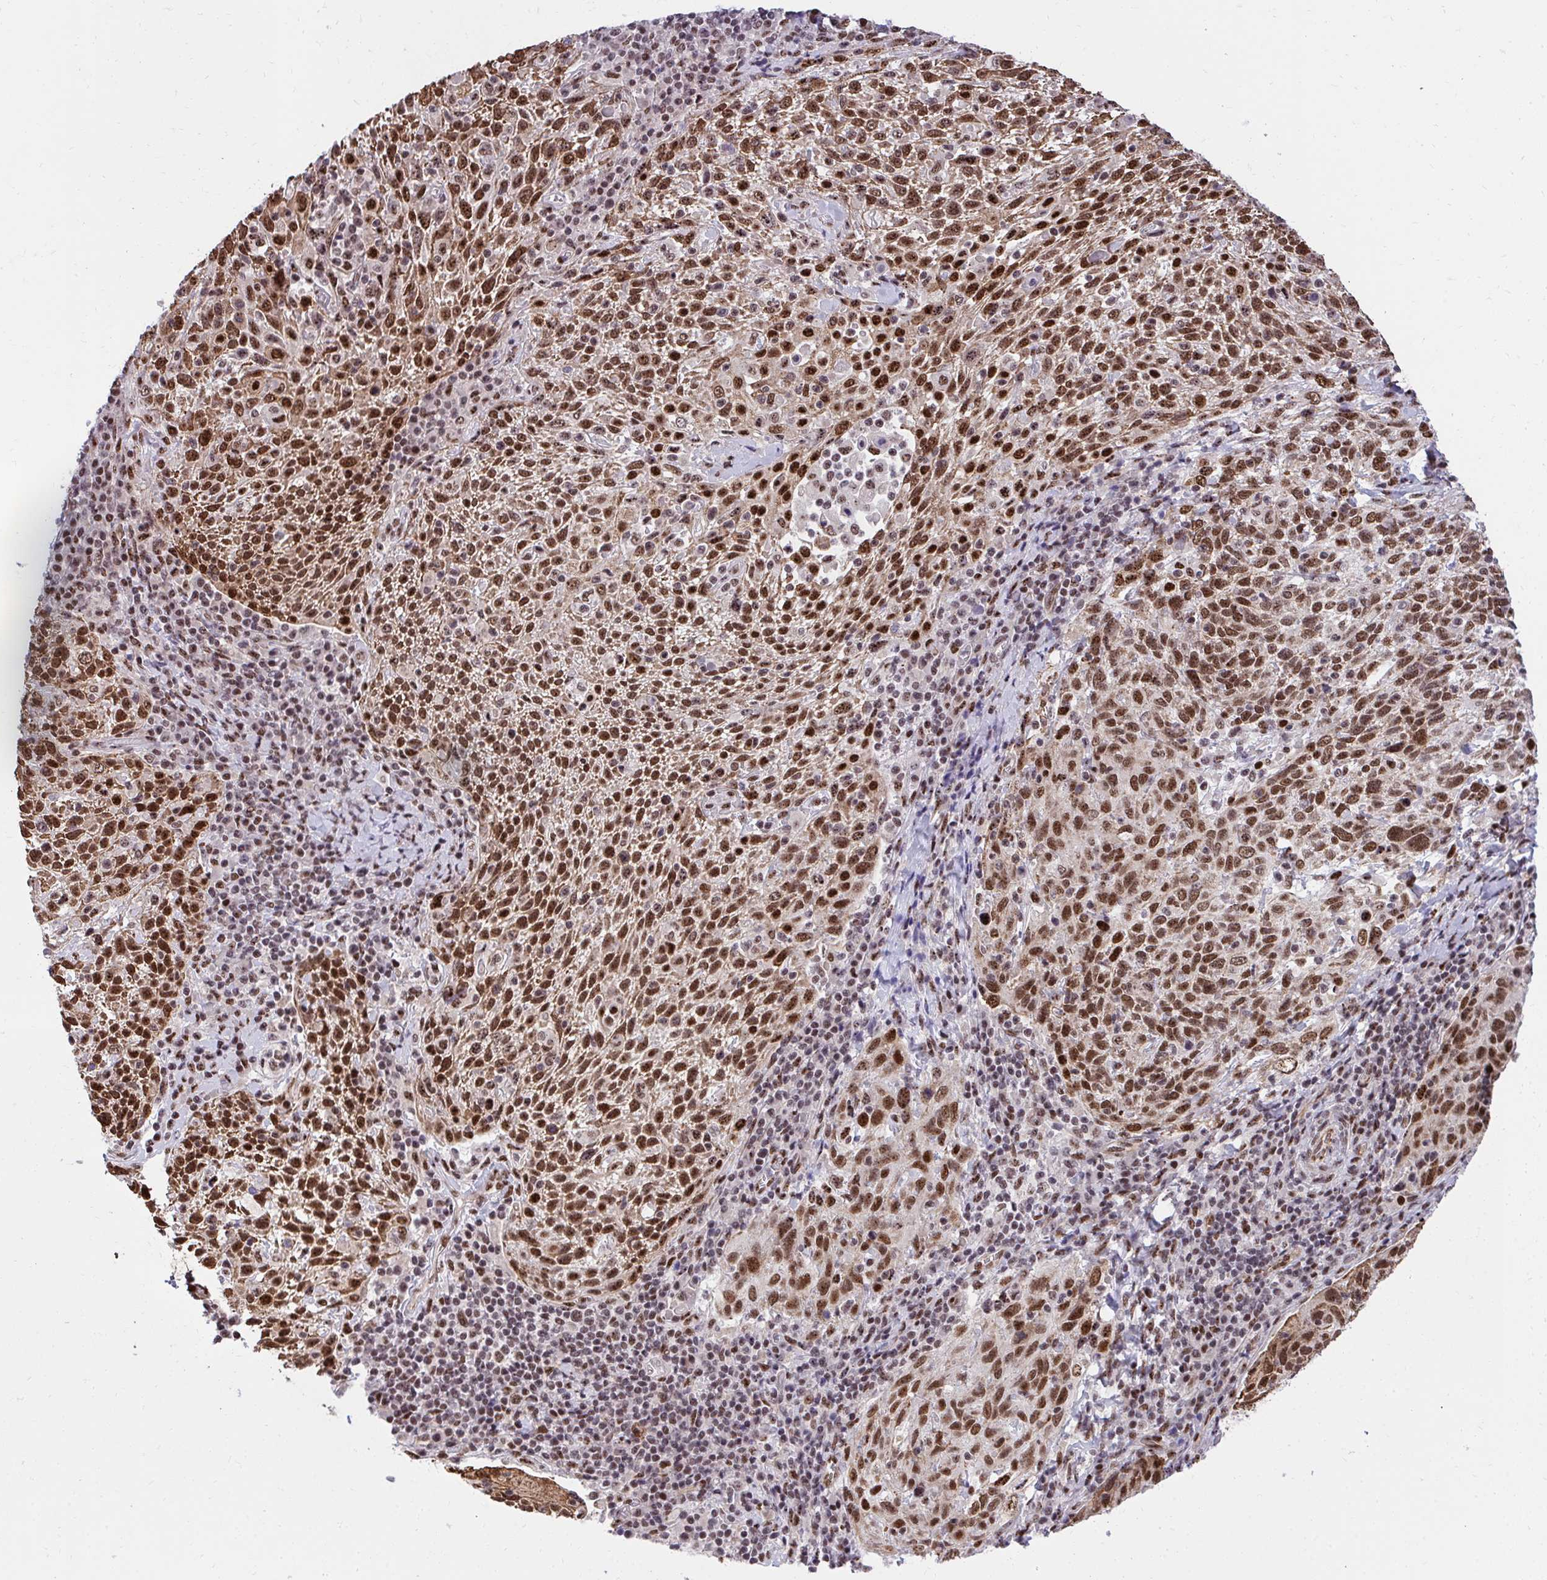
{"staining": {"intensity": "strong", "quantity": ">75%", "location": "cytoplasmic/membranous,nuclear"}, "tissue": "cervical cancer", "cell_type": "Tumor cells", "image_type": "cancer", "snomed": [{"axis": "morphology", "description": "Squamous cell carcinoma, NOS"}, {"axis": "topography", "description": "Cervix"}], "caption": "Human cervical cancer (squamous cell carcinoma) stained for a protein (brown) reveals strong cytoplasmic/membranous and nuclear positive staining in about >75% of tumor cells.", "gene": "HOXA4", "patient": {"sex": "female", "age": 61}}